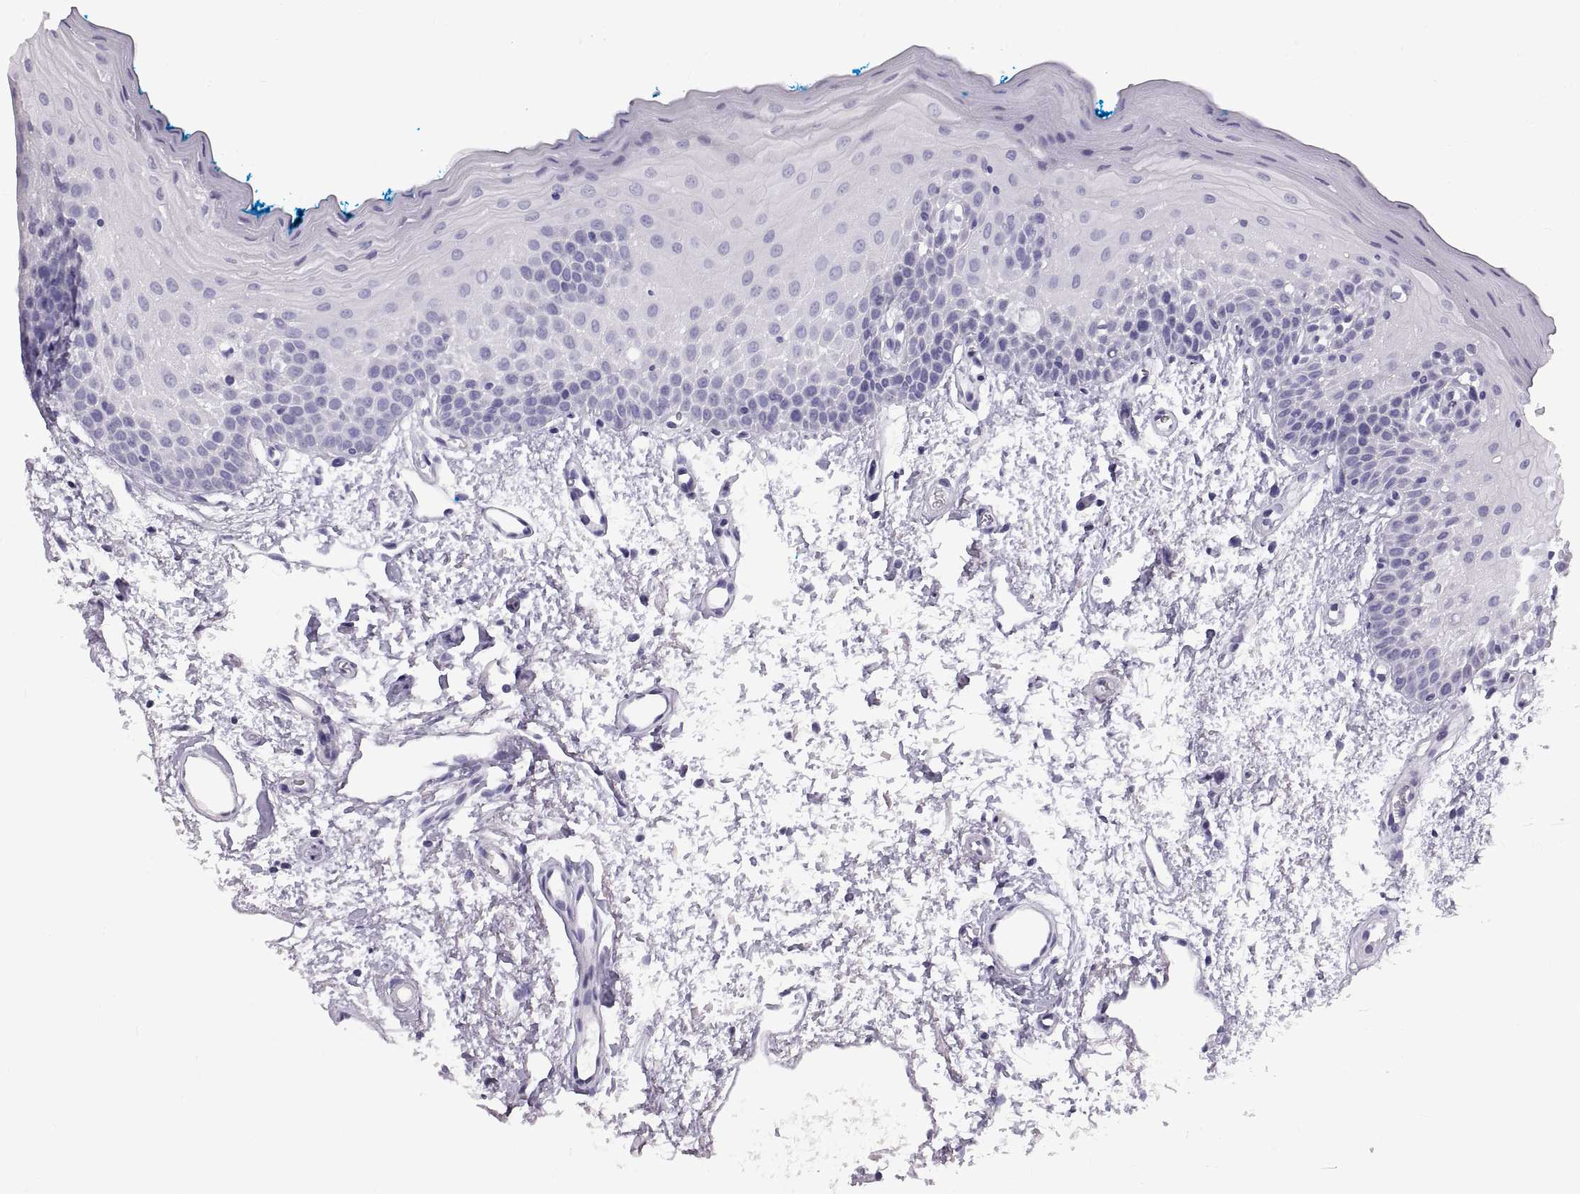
{"staining": {"intensity": "negative", "quantity": "none", "location": "none"}, "tissue": "oral mucosa", "cell_type": "Squamous epithelial cells", "image_type": "normal", "snomed": [{"axis": "morphology", "description": "Normal tissue, NOS"}, {"axis": "morphology", "description": "Squamous cell carcinoma, NOS"}, {"axis": "topography", "description": "Oral tissue"}, {"axis": "topography", "description": "Head-Neck"}], "caption": "An immunohistochemistry (IHC) photomicrograph of benign oral mucosa is shown. There is no staining in squamous epithelial cells of oral mucosa.", "gene": "WFDC8", "patient": {"sex": "female", "age": 75}}